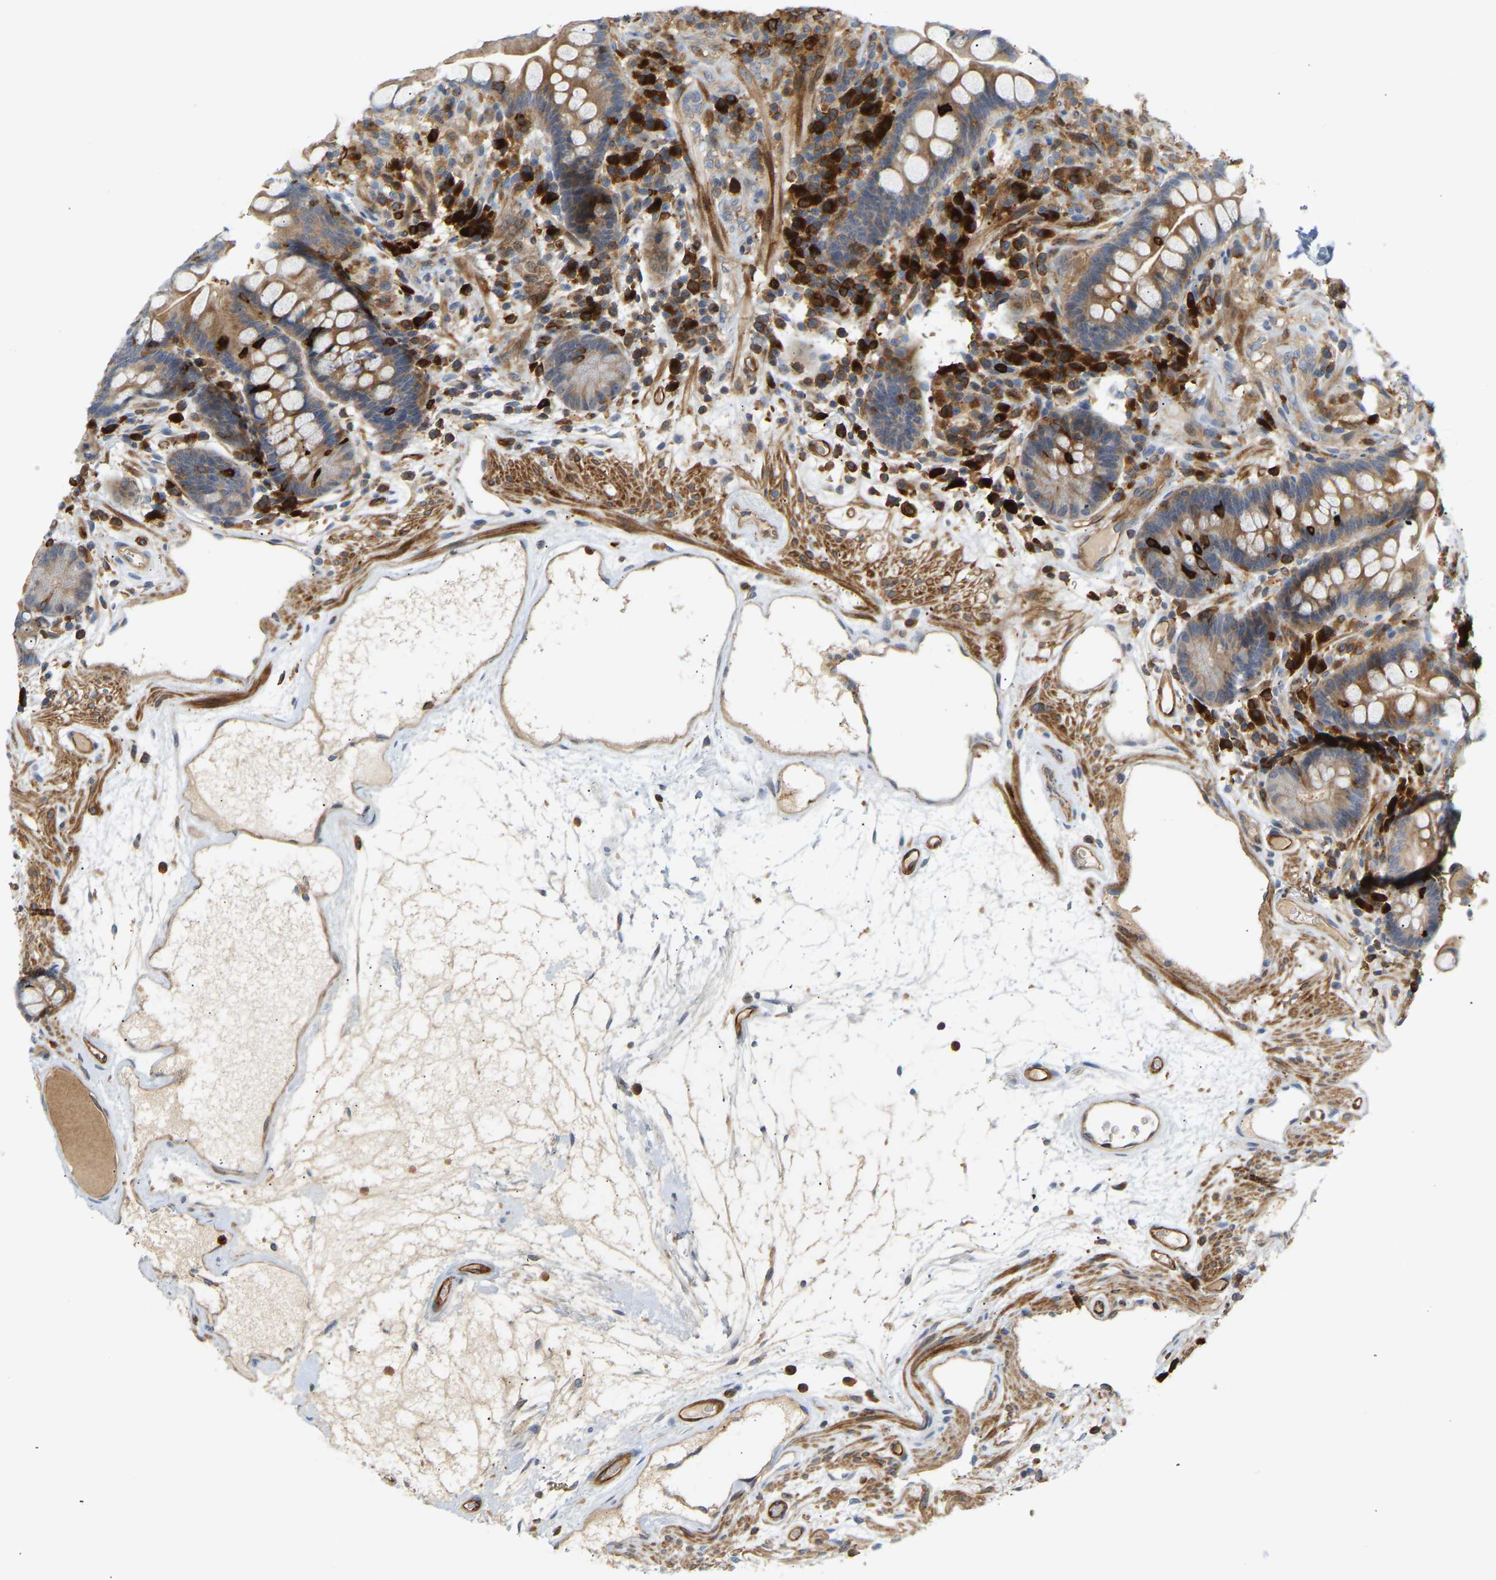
{"staining": {"intensity": "strong", "quantity": ">75%", "location": "cytoplasmic/membranous"}, "tissue": "colon", "cell_type": "Endothelial cells", "image_type": "normal", "snomed": [{"axis": "morphology", "description": "Normal tissue, NOS"}, {"axis": "topography", "description": "Colon"}], "caption": "Immunohistochemistry (IHC) of normal colon demonstrates high levels of strong cytoplasmic/membranous staining in approximately >75% of endothelial cells.", "gene": "PLCG2", "patient": {"sex": "male", "age": 73}}